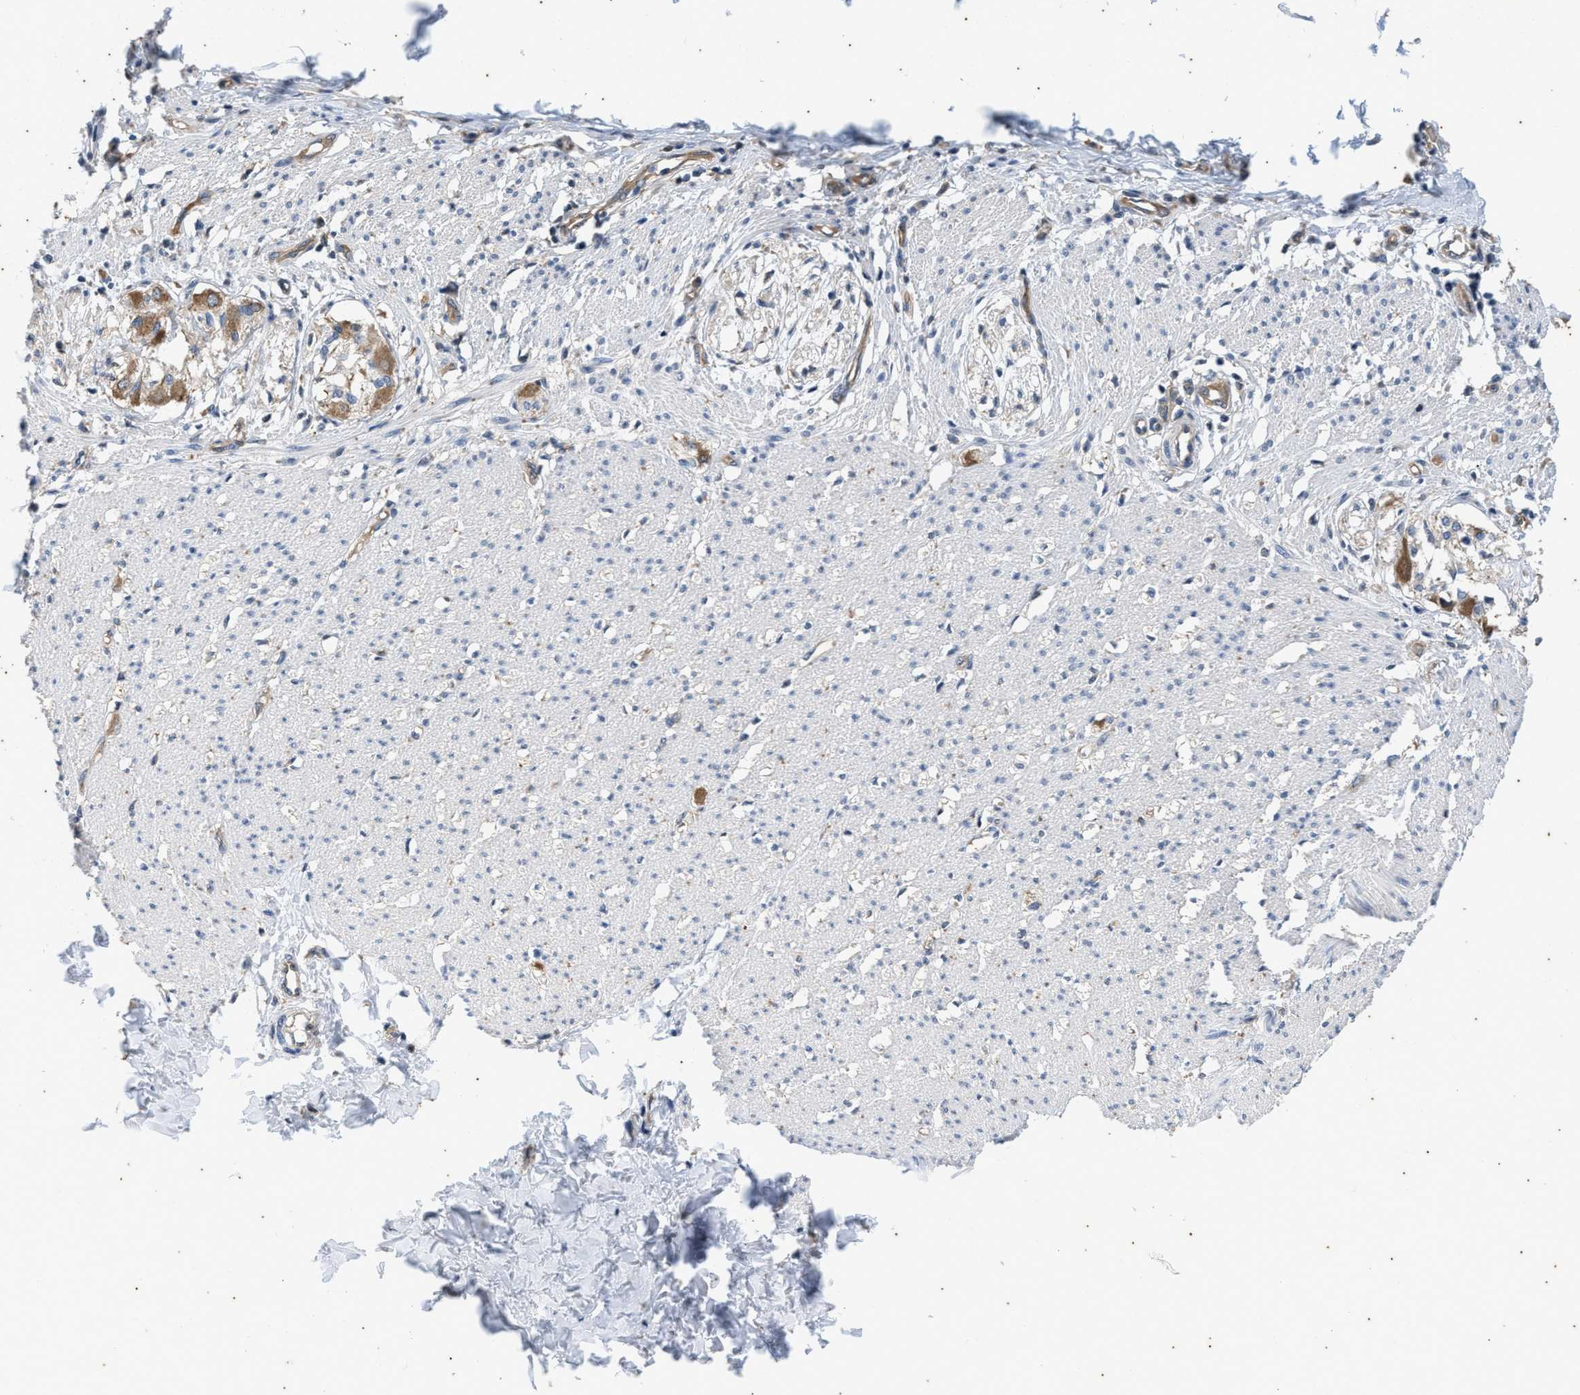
{"staining": {"intensity": "negative", "quantity": "none", "location": "none"}, "tissue": "smooth muscle", "cell_type": "Smooth muscle cells", "image_type": "normal", "snomed": [{"axis": "morphology", "description": "Normal tissue, NOS"}, {"axis": "morphology", "description": "Adenocarcinoma, NOS"}, {"axis": "topography", "description": "Colon"}, {"axis": "topography", "description": "Peripheral nerve tissue"}], "caption": "High magnification brightfield microscopy of normal smooth muscle stained with DAB (3,3'-diaminobenzidine) (brown) and counterstained with hematoxylin (blue): smooth muscle cells show no significant expression. (Brightfield microscopy of DAB immunohistochemistry (IHC) at high magnification).", "gene": "COX19", "patient": {"sex": "male", "age": 14}}